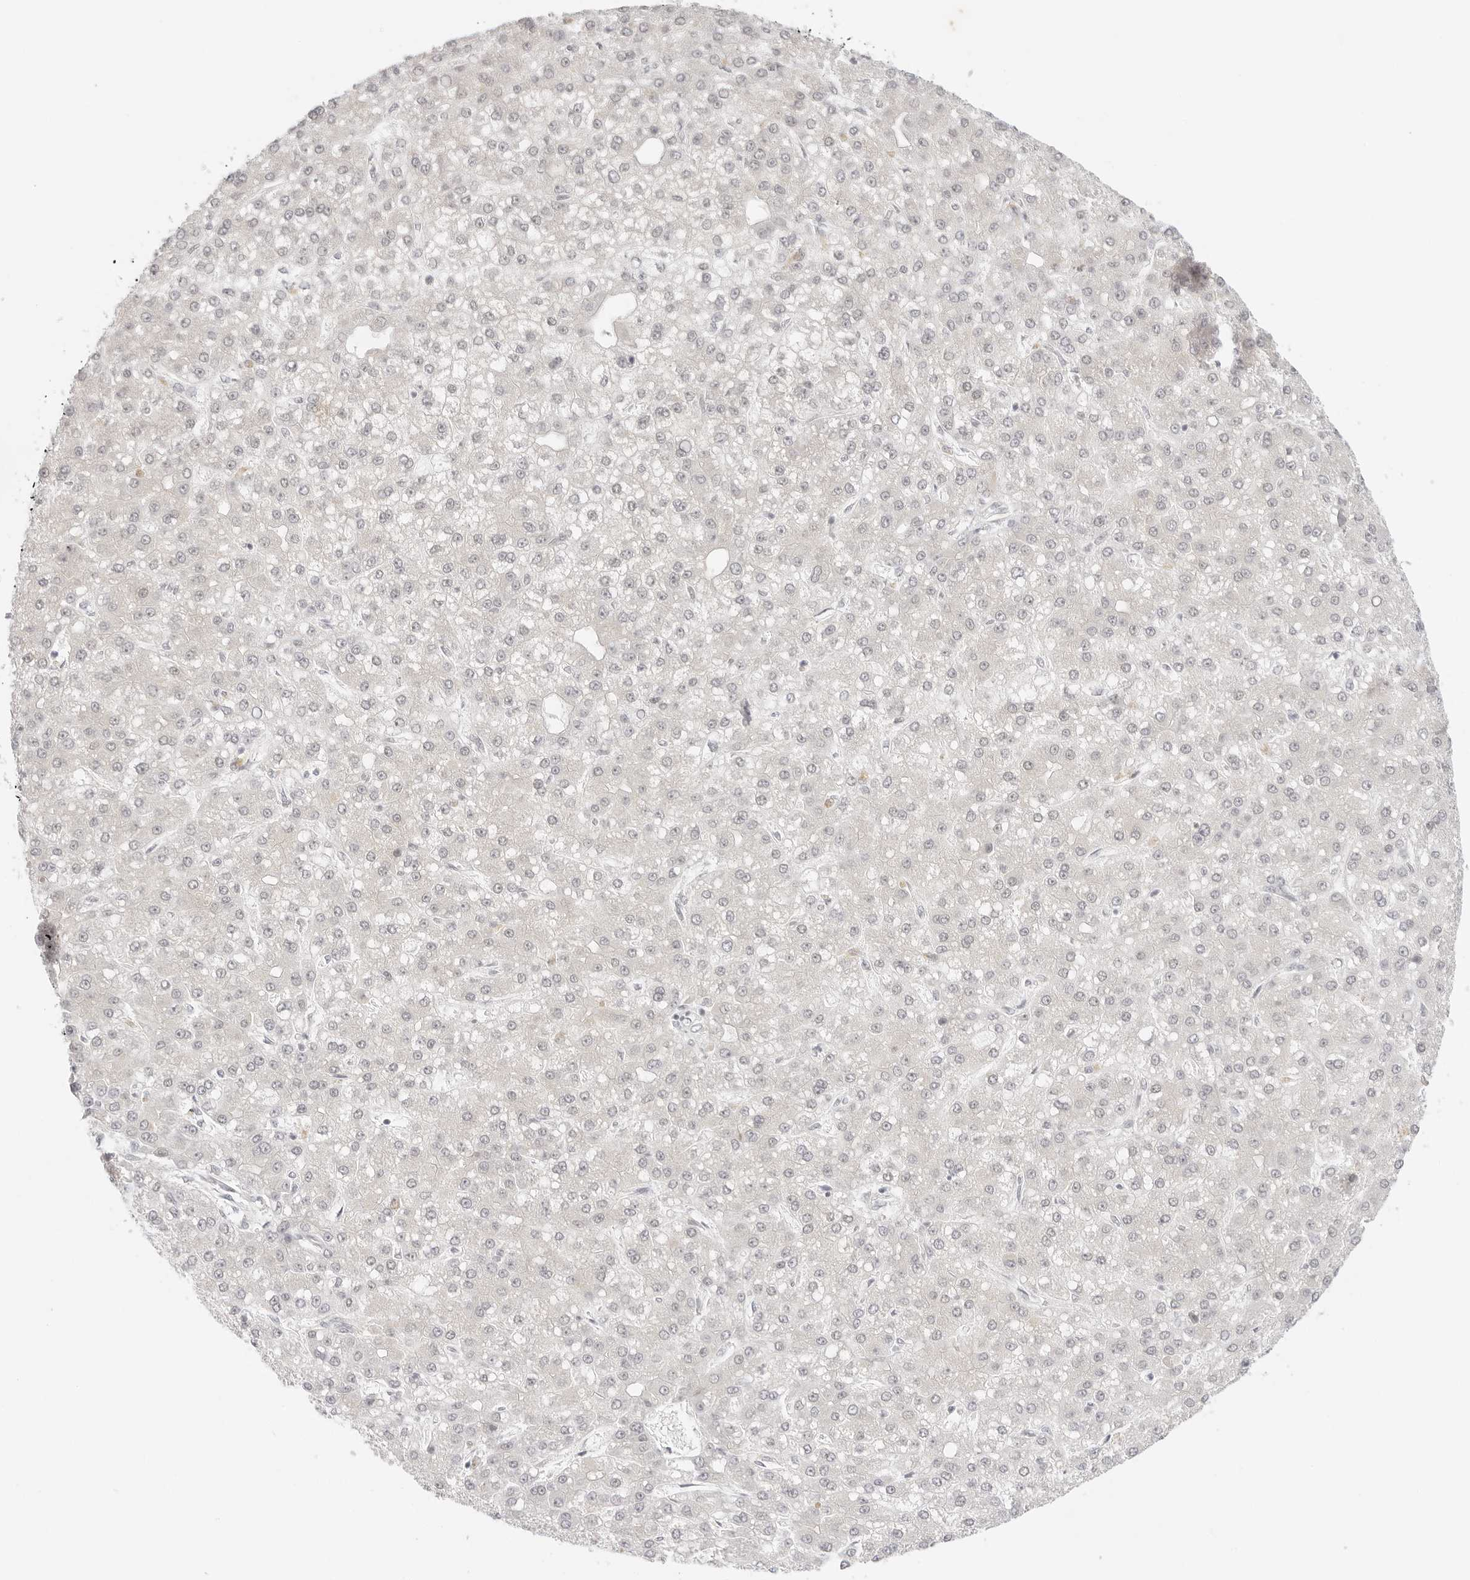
{"staining": {"intensity": "weak", "quantity": "<25%", "location": "nuclear"}, "tissue": "liver cancer", "cell_type": "Tumor cells", "image_type": "cancer", "snomed": [{"axis": "morphology", "description": "Carcinoma, Hepatocellular, NOS"}, {"axis": "topography", "description": "Liver"}], "caption": "This photomicrograph is of hepatocellular carcinoma (liver) stained with immunohistochemistry (IHC) to label a protein in brown with the nuclei are counter-stained blue. There is no expression in tumor cells.", "gene": "MED18", "patient": {"sex": "male", "age": 67}}